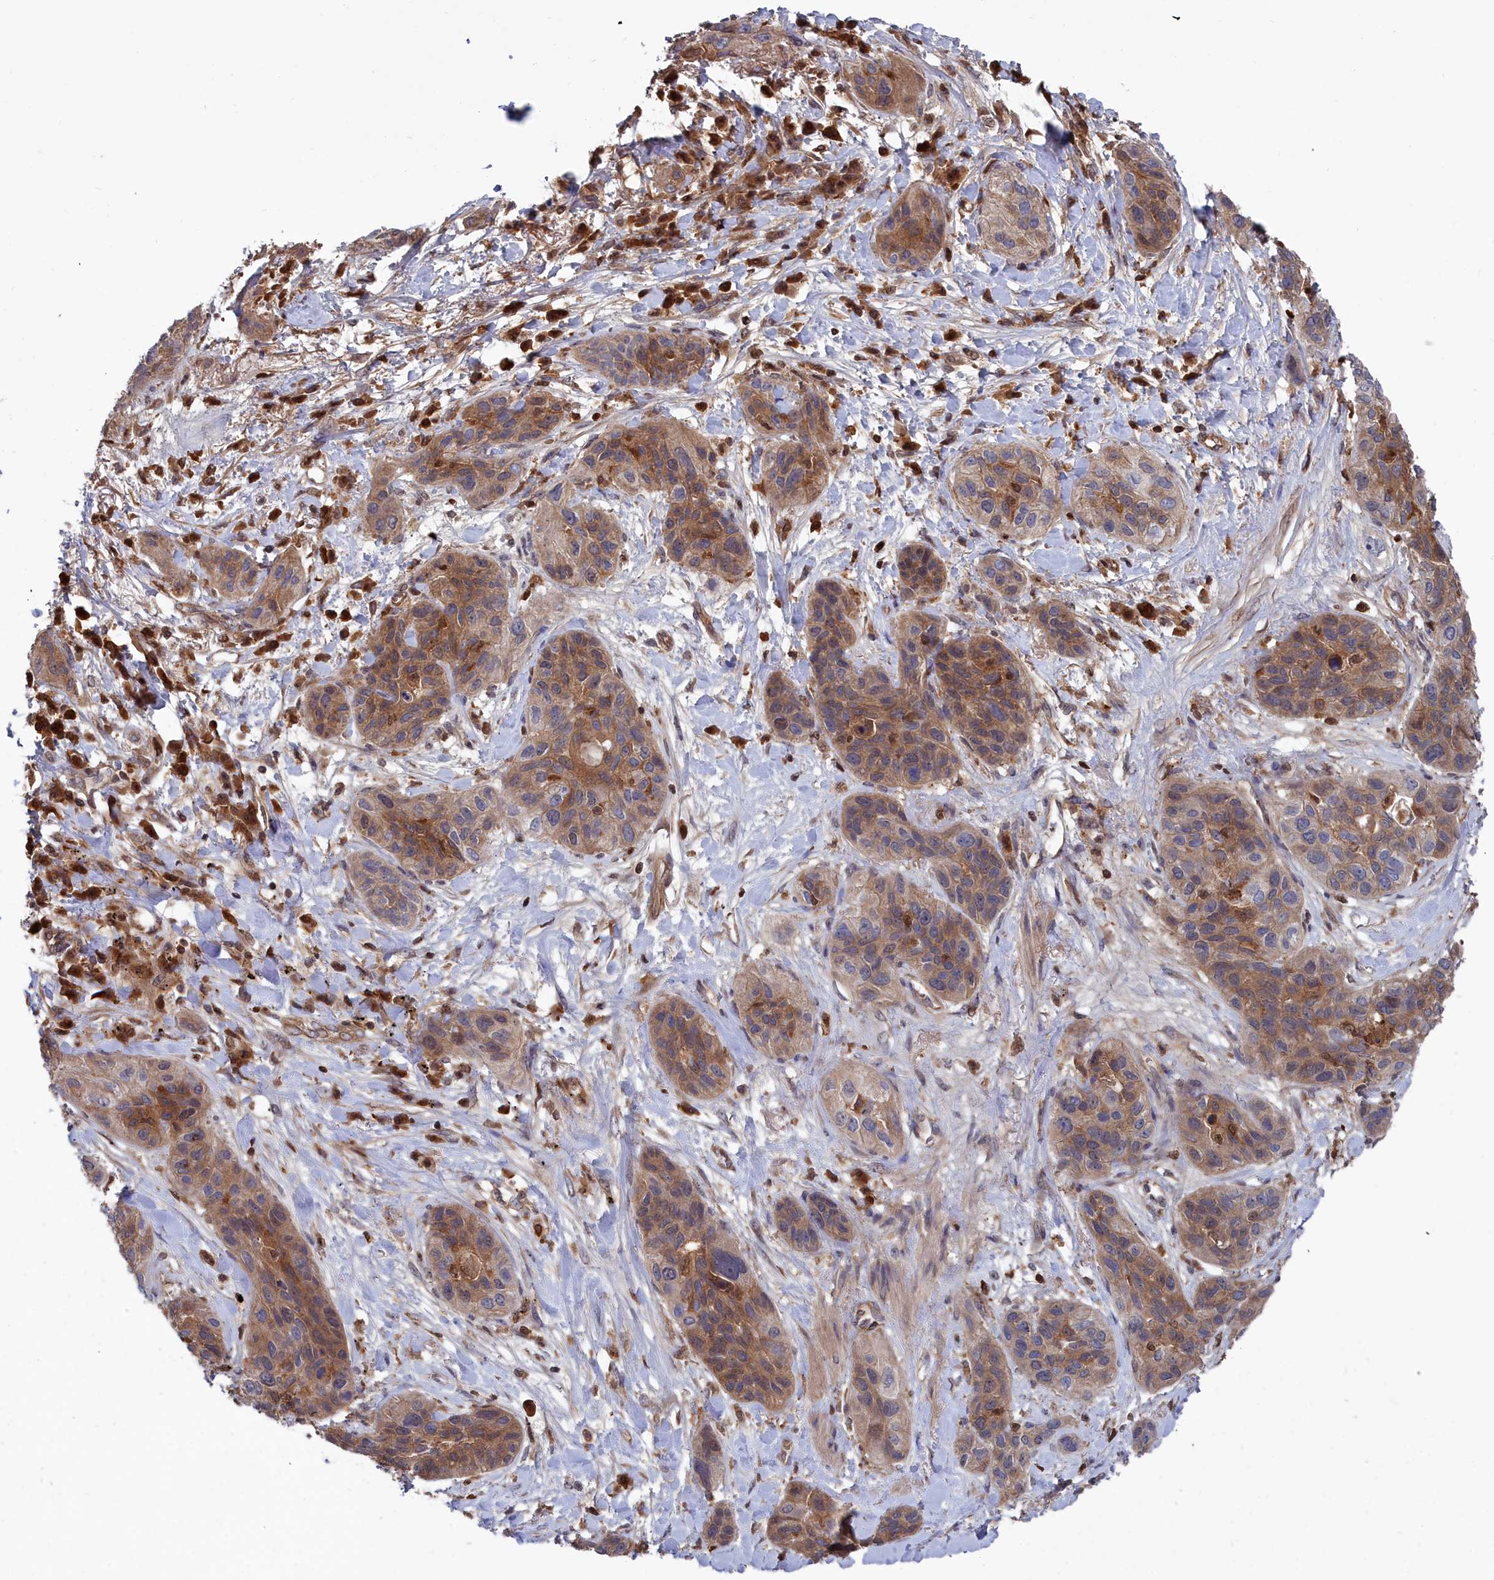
{"staining": {"intensity": "moderate", "quantity": ">75%", "location": "cytoplasmic/membranous"}, "tissue": "lung cancer", "cell_type": "Tumor cells", "image_type": "cancer", "snomed": [{"axis": "morphology", "description": "Squamous cell carcinoma, NOS"}, {"axis": "topography", "description": "Lung"}], "caption": "This micrograph exhibits IHC staining of human lung cancer, with medium moderate cytoplasmic/membranous positivity in approximately >75% of tumor cells.", "gene": "GFRA2", "patient": {"sex": "female", "age": 70}}